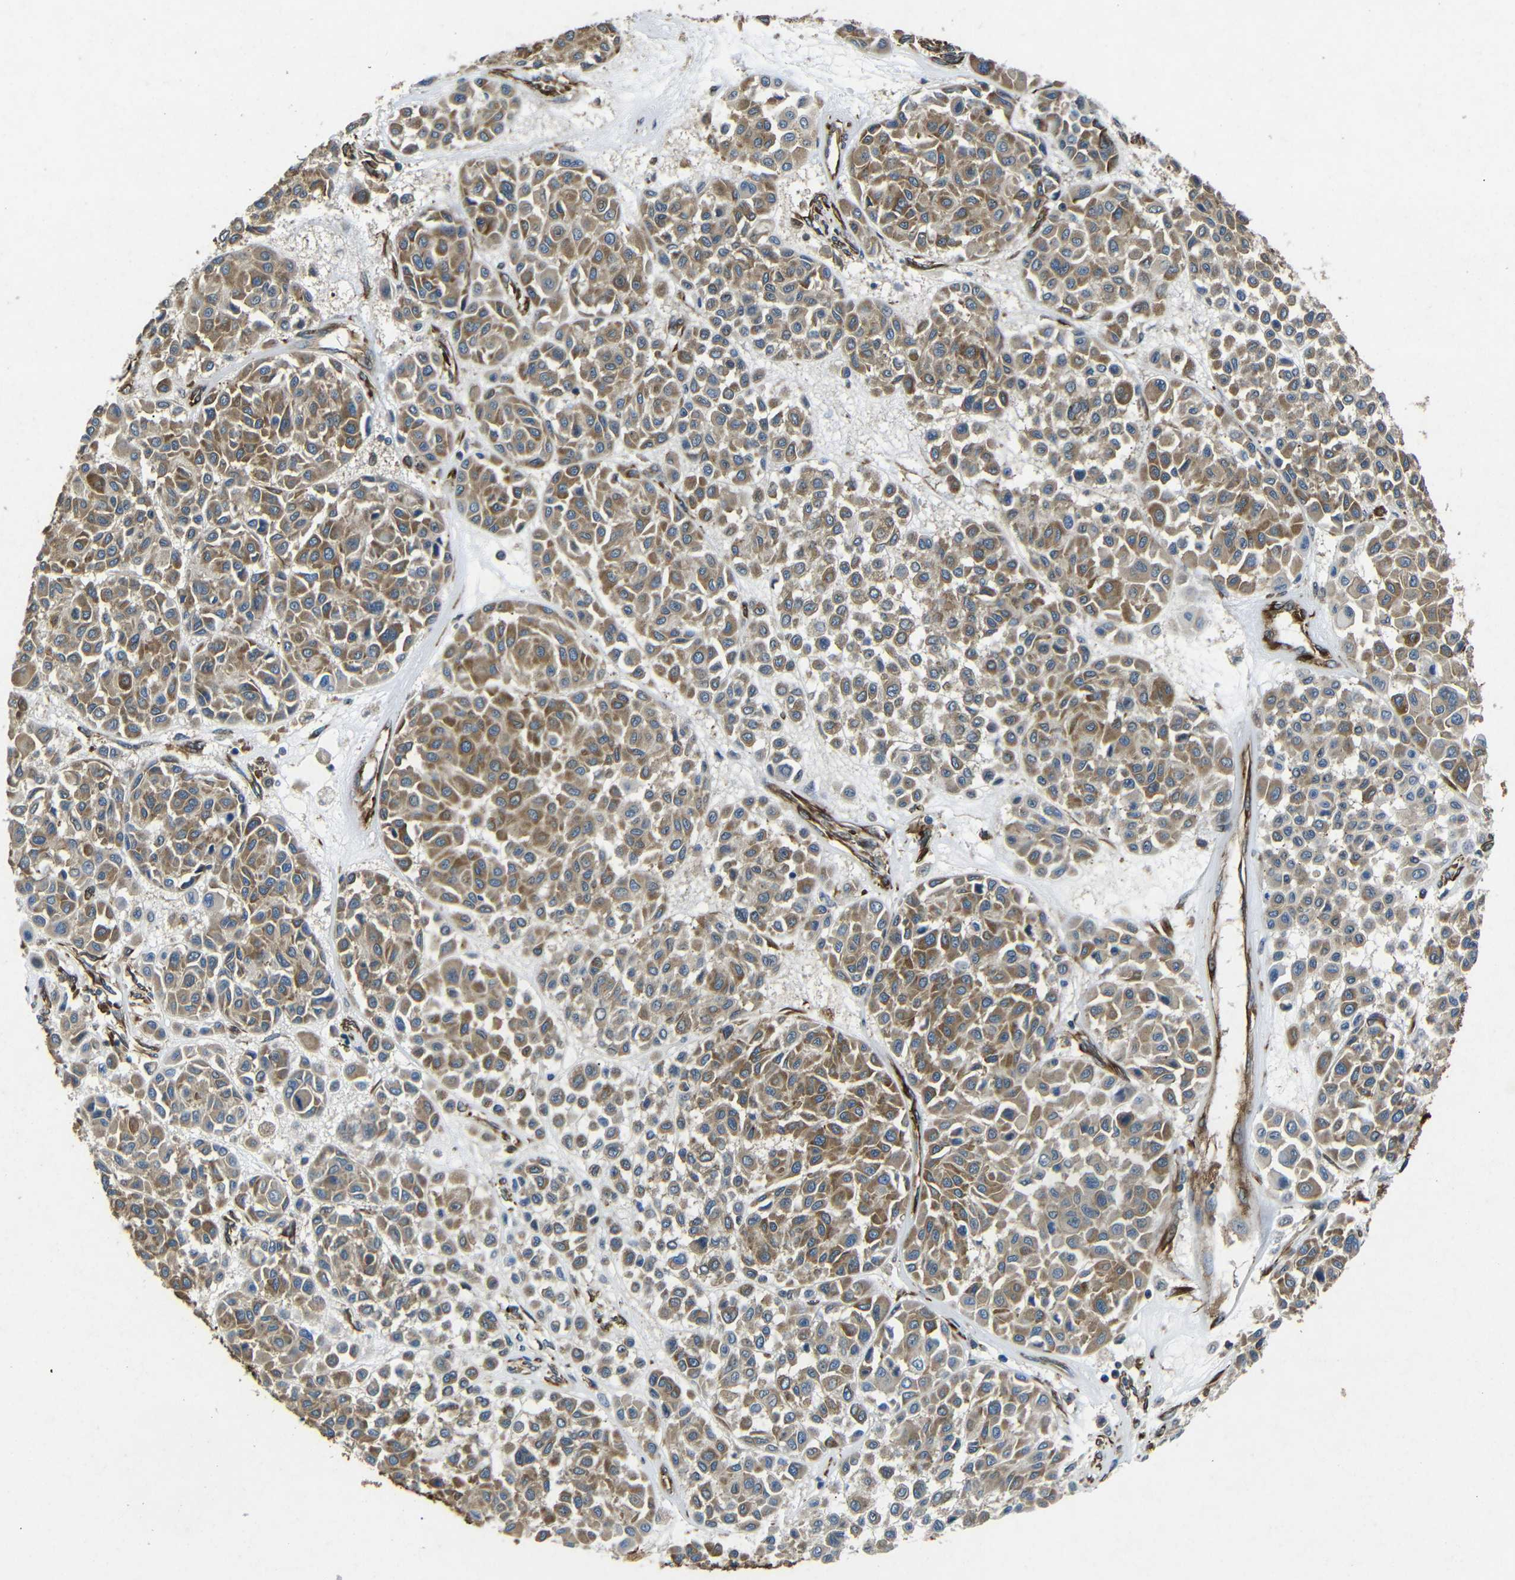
{"staining": {"intensity": "moderate", "quantity": ">75%", "location": "cytoplasmic/membranous"}, "tissue": "melanoma", "cell_type": "Tumor cells", "image_type": "cancer", "snomed": [{"axis": "morphology", "description": "Malignant melanoma, Metastatic site"}, {"axis": "topography", "description": "Soft tissue"}], "caption": "There is medium levels of moderate cytoplasmic/membranous positivity in tumor cells of malignant melanoma (metastatic site), as demonstrated by immunohistochemical staining (brown color).", "gene": "BTF3", "patient": {"sex": "male", "age": 41}}